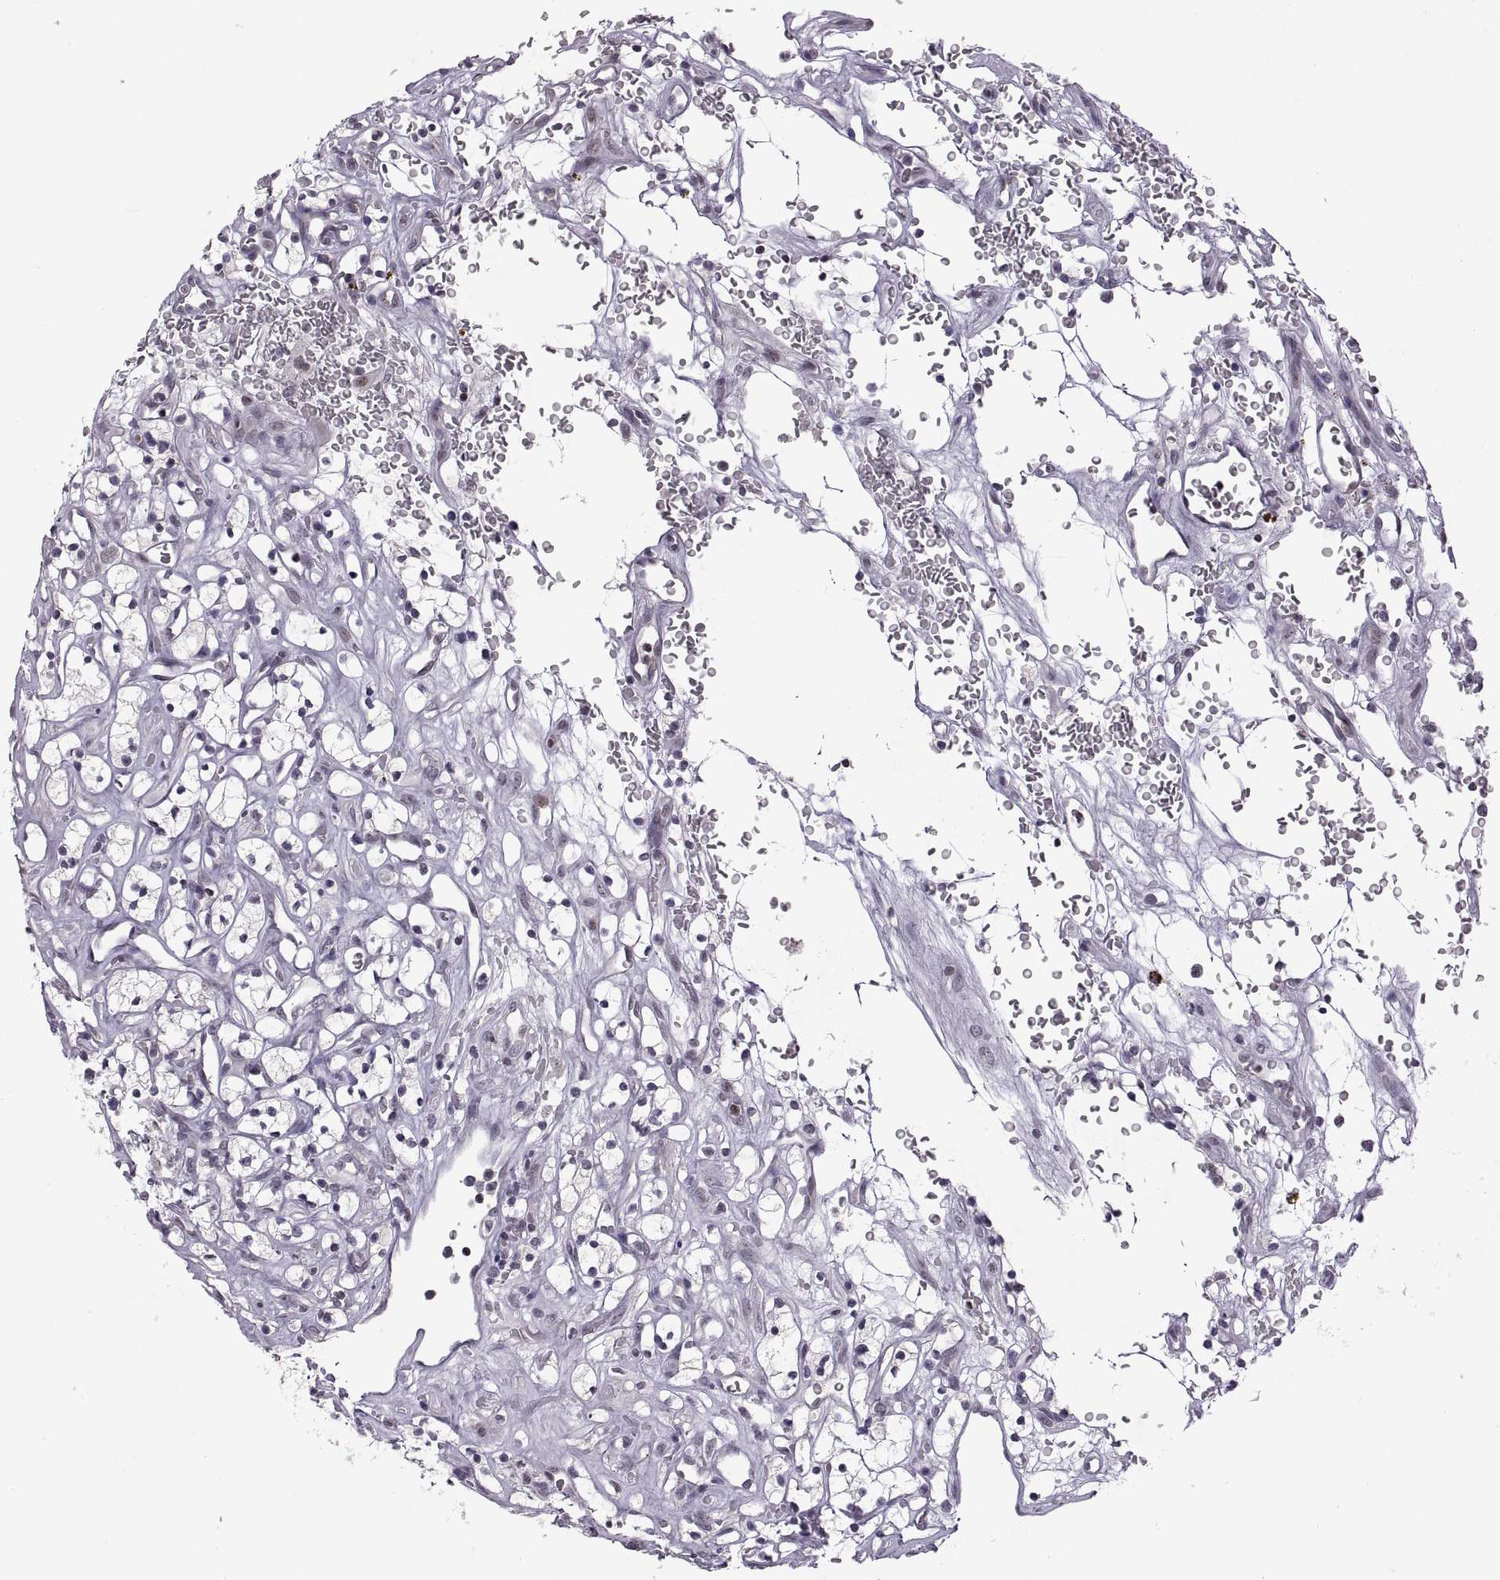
{"staining": {"intensity": "negative", "quantity": "none", "location": "none"}, "tissue": "renal cancer", "cell_type": "Tumor cells", "image_type": "cancer", "snomed": [{"axis": "morphology", "description": "Adenocarcinoma, NOS"}, {"axis": "topography", "description": "Kidney"}], "caption": "The image reveals no significant positivity in tumor cells of adenocarcinoma (renal).", "gene": "NEK2", "patient": {"sex": "female", "age": 64}}